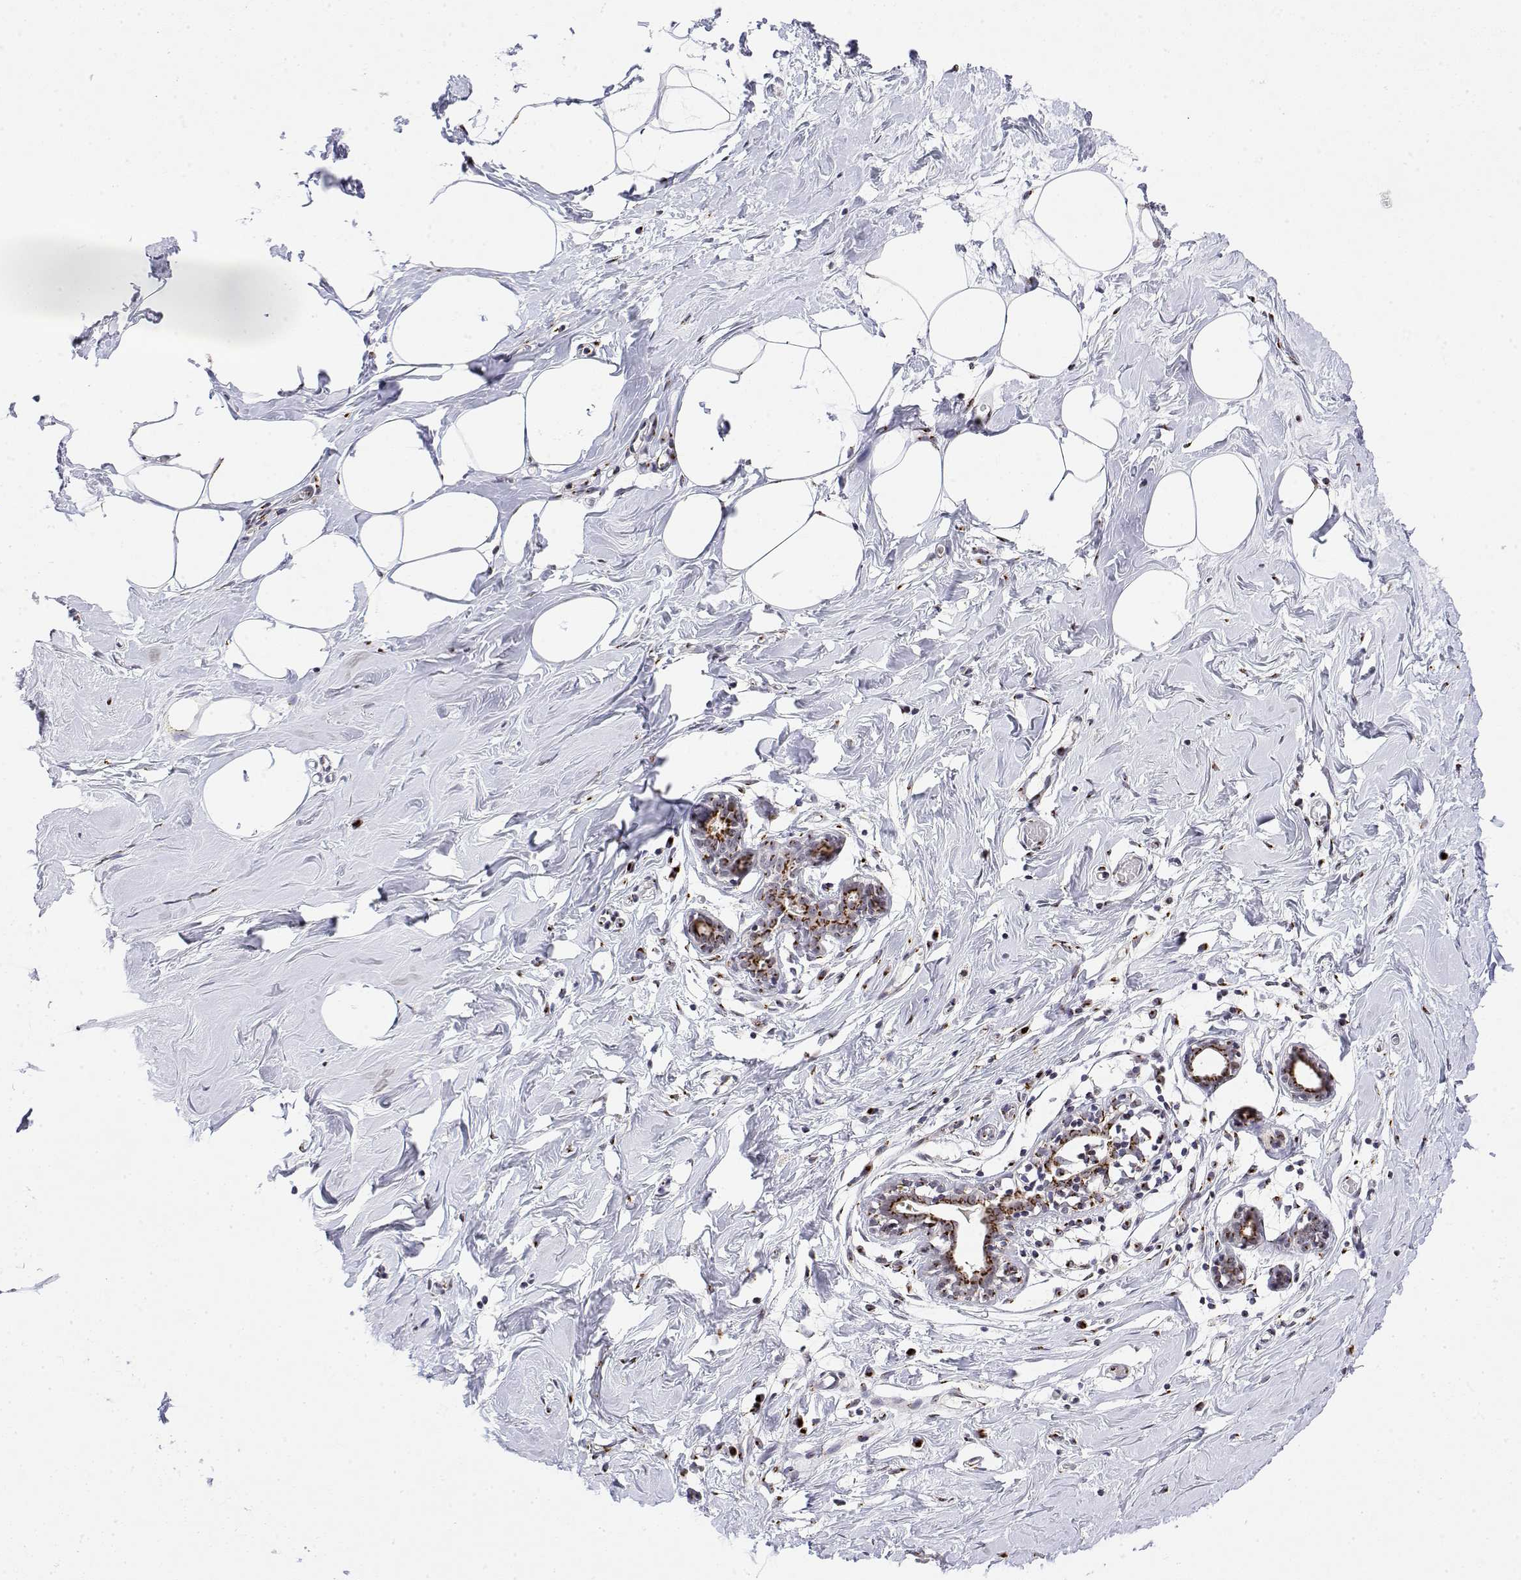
{"staining": {"intensity": "negative", "quantity": "none", "location": "none"}, "tissue": "breast", "cell_type": "Adipocytes", "image_type": "normal", "snomed": [{"axis": "morphology", "description": "Normal tissue, NOS"}, {"axis": "topography", "description": "Breast"}], "caption": "Immunohistochemistry photomicrograph of unremarkable breast: breast stained with DAB (3,3'-diaminobenzidine) demonstrates no significant protein expression in adipocytes.", "gene": "YIPF3", "patient": {"sex": "female", "age": 27}}